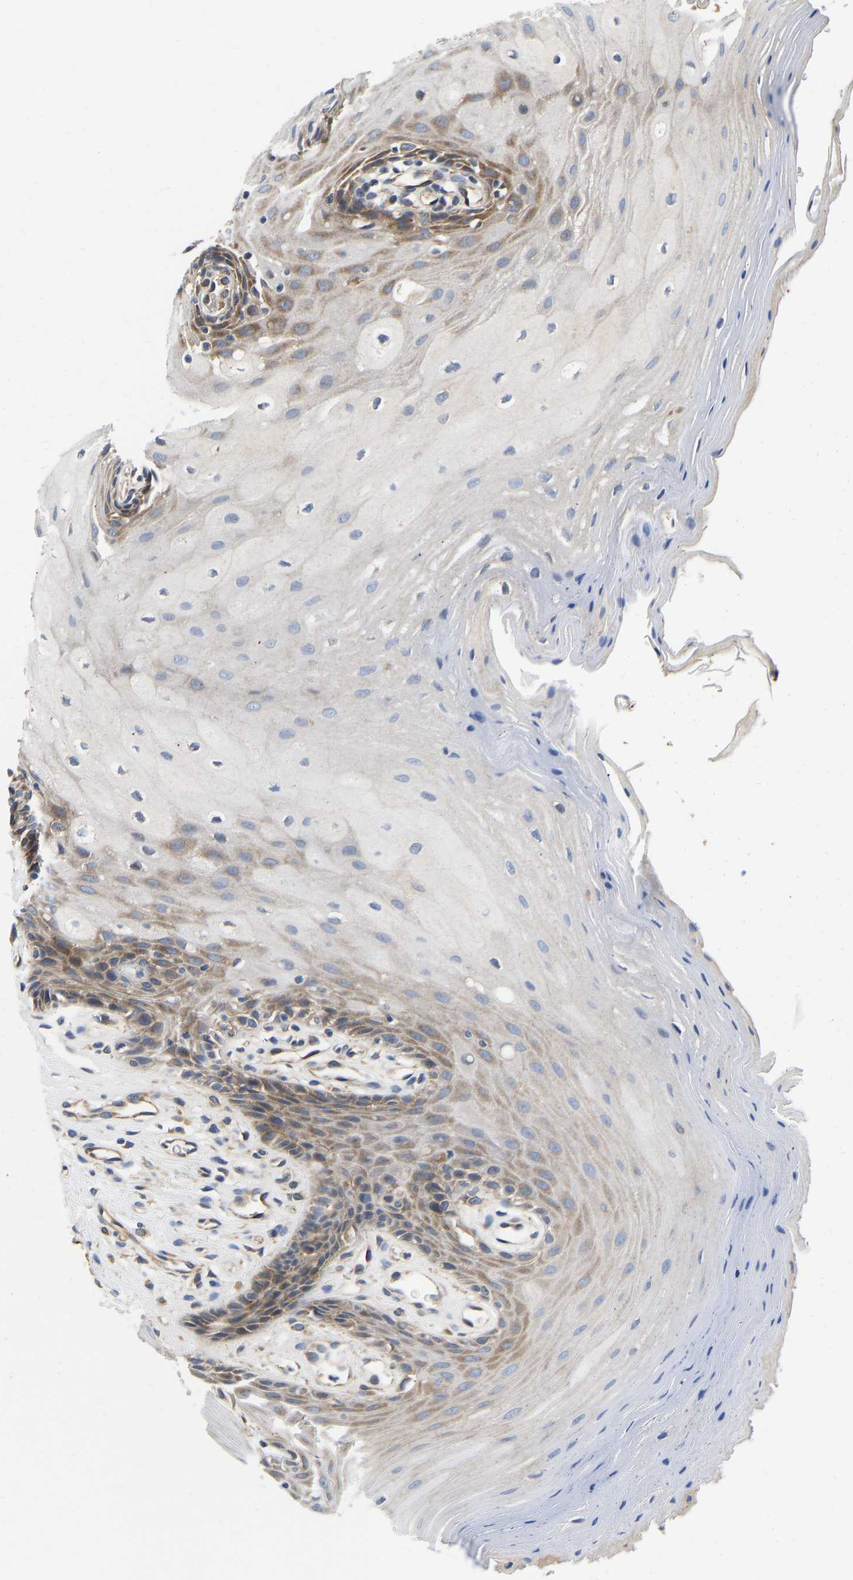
{"staining": {"intensity": "moderate", "quantity": "<25%", "location": "cytoplasmic/membranous"}, "tissue": "oral mucosa", "cell_type": "Squamous epithelial cells", "image_type": "normal", "snomed": [{"axis": "morphology", "description": "Normal tissue, NOS"}, {"axis": "morphology", "description": "Squamous cell carcinoma, NOS"}, {"axis": "topography", "description": "Oral tissue"}, {"axis": "topography", "description": "Head-Neck"}], "caption": "IHC histopathology image of benign oral mucosa: human oral mucosa stained using immunohistochemistry (IHC) reveals low levels of moderate protein expression localized specifically in the cytoplasmic/membranous of squamous epithelial cells, appearing as a cytoplasmic/membranous brown color.", "gene": "FLNB", "patient": {"sex": "male", "age": 71}}